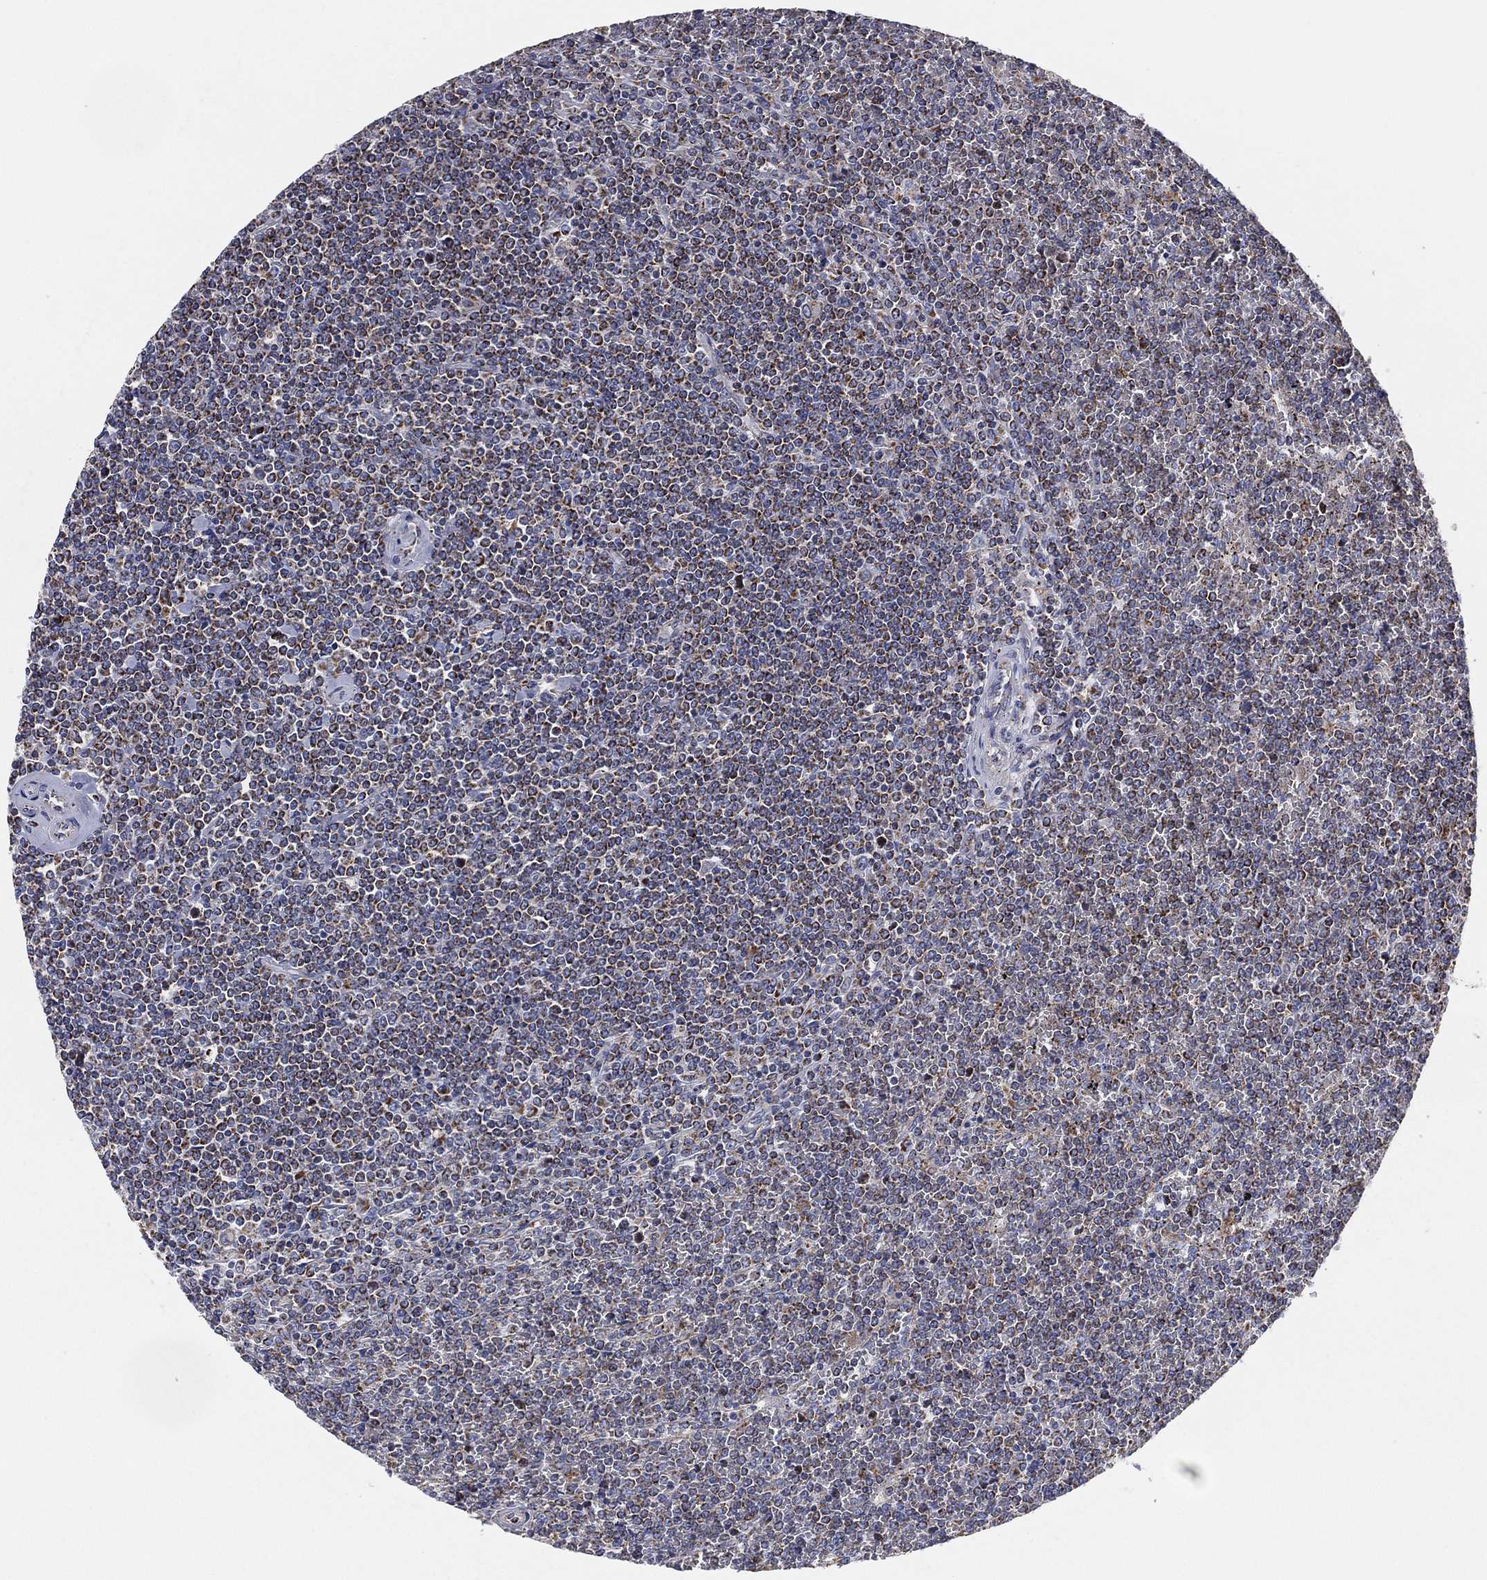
{"staining": {"intensity": "moderate", "quantity": "<25%", "location": "cytoplasmic/membranous"}, "tissue": "lymphoma", "cell_type": "Tumor cells", "image_type": "cancer", "snomed": [{"axis": "morphology", "description": "Malignant lymphoma, non-Hodgkin's type, Low grade"}, {"axis": "topography", "description": "Spleen"}], "caption": "Brown immunohistochemical staining in lymphoma exhibits moderate cytoplasmic/membranous positivity in about <25% of tumor cells.", "gene": "GCAT", "patient": {"sex": "female", "age": 19}}